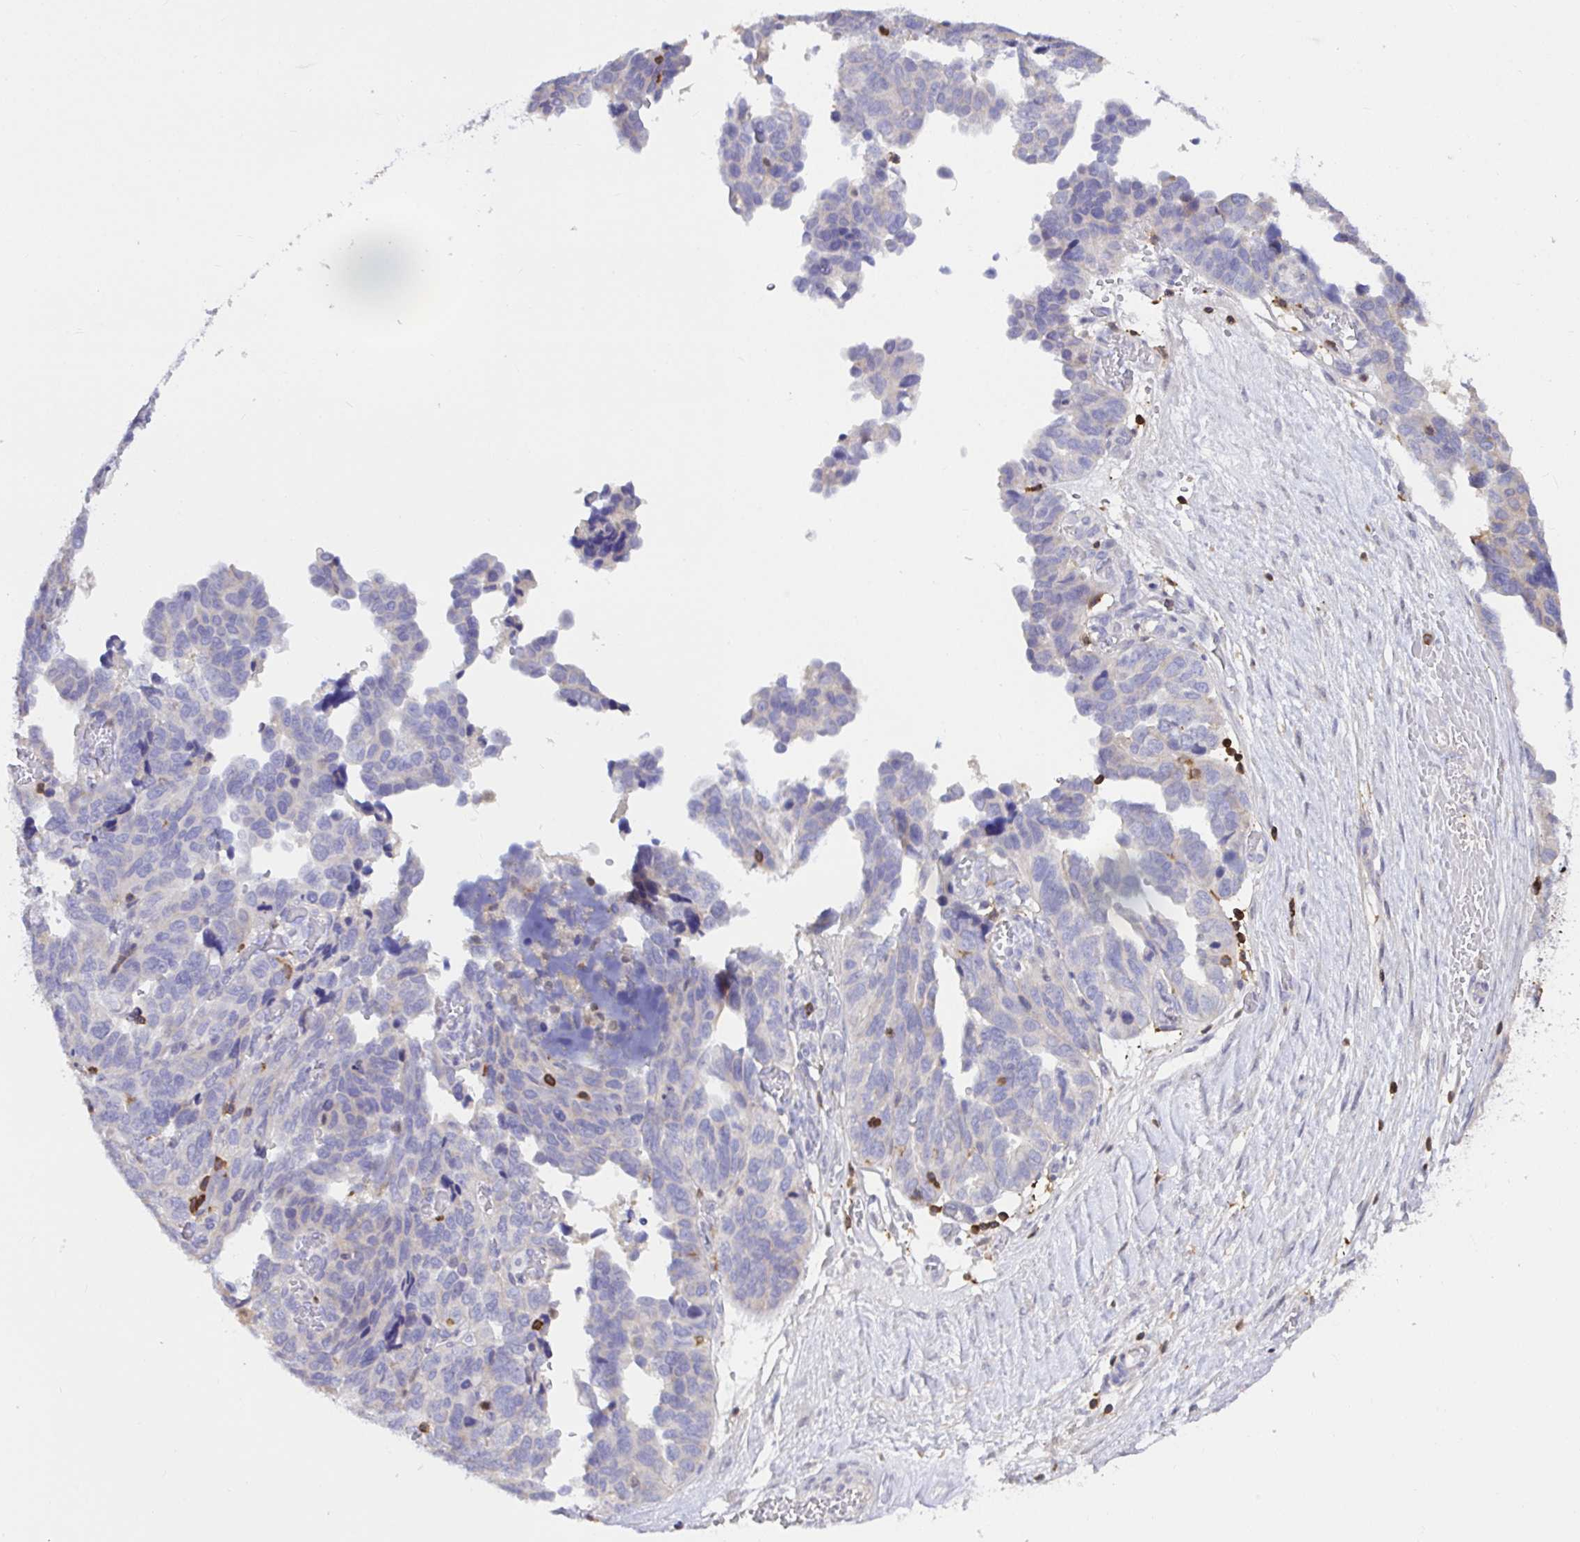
{"staining": {"intensity": "negative", "quantity": "none", "location": "none"}, "tissue": "ovarian cancer", "cell_type": "Tumor cells", "image_type": "cancer", "snomed": [{"axis": "morphology", "description": "Cystadenocarcinoma, serous, NOS"}, {"axis": "topography", "description": "Ovary"}], "caption": "A micrograph of ovarian cancer stained for a protein reveals no brown staining in tumor cells.", "gene": "SKAP1", "patient": {"sex": "female", "age": 64}}